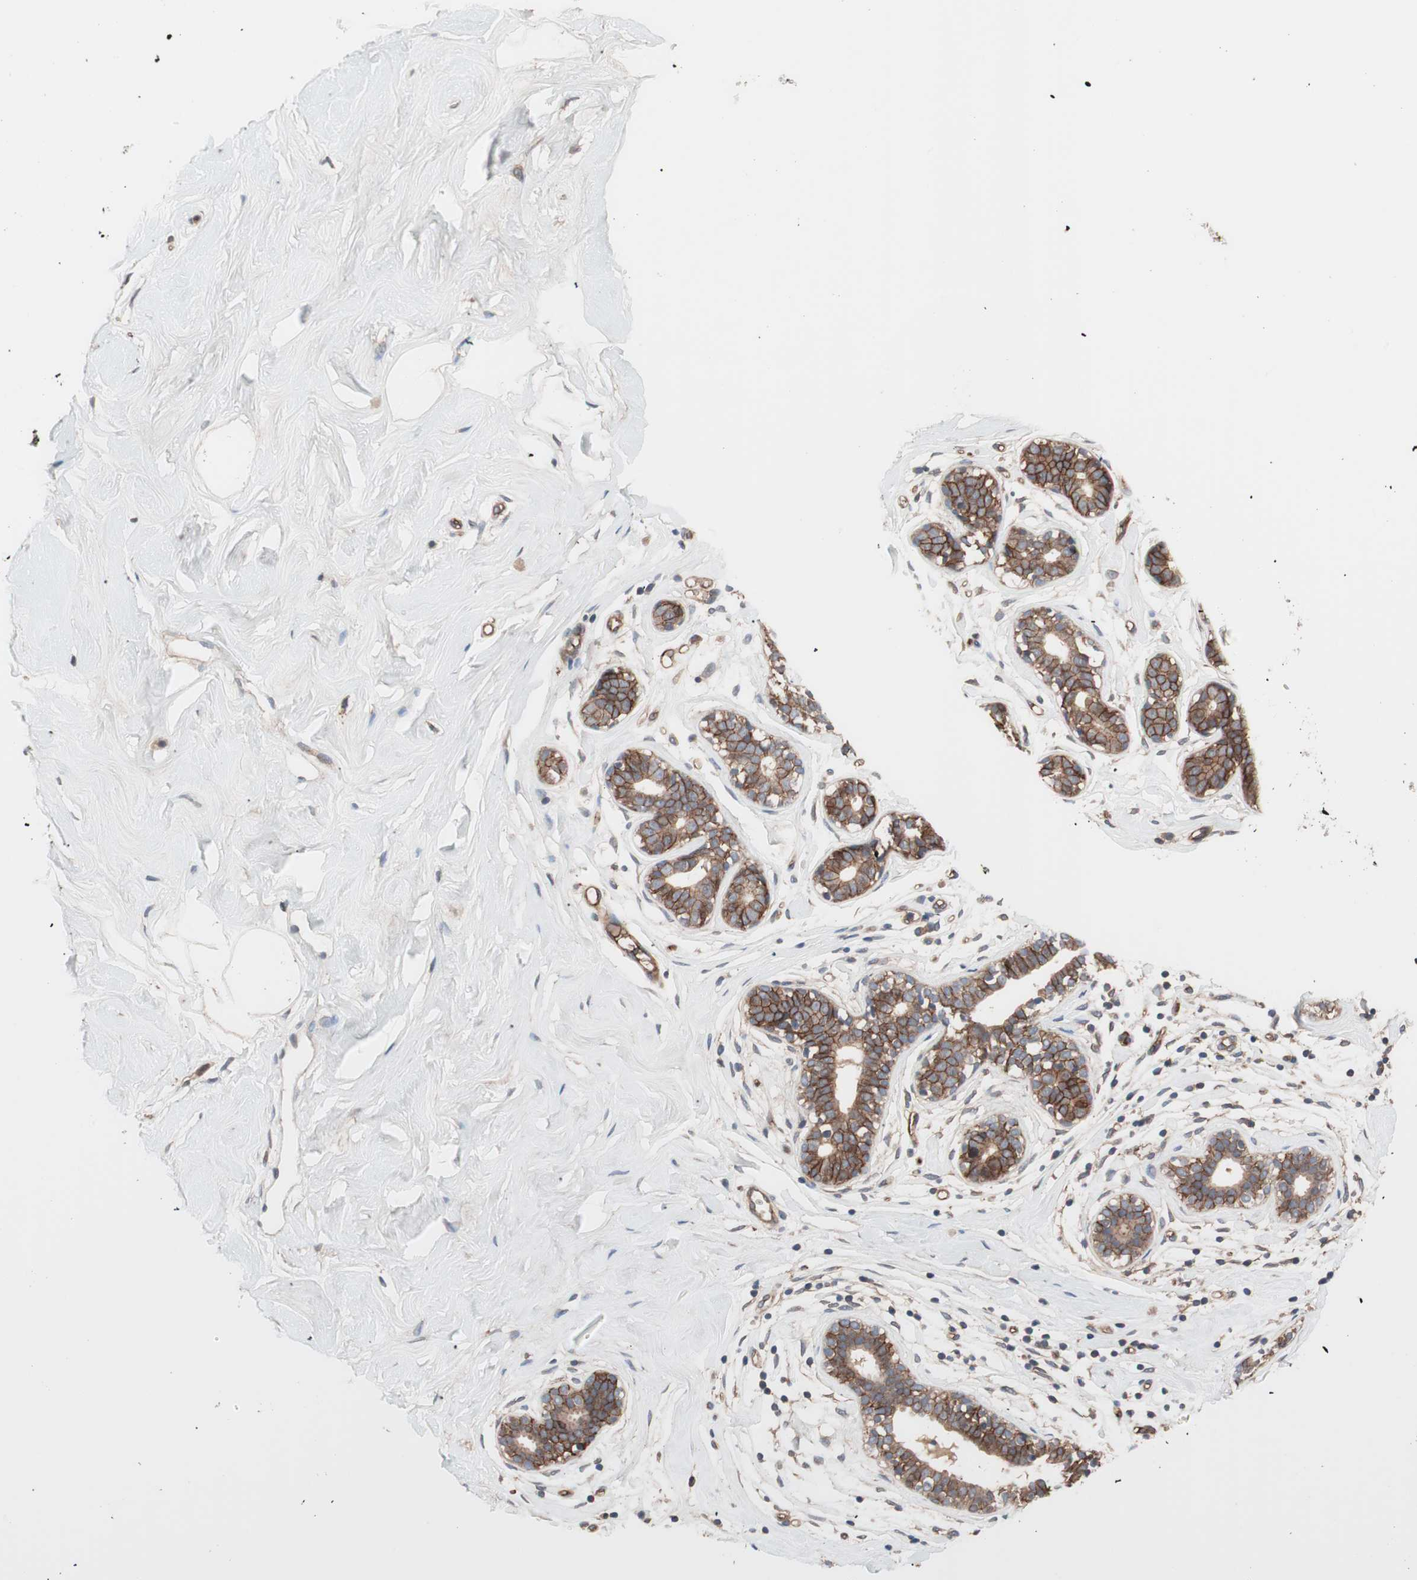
{"staining": {"intensity": "negative", "quantity": "none", "location": "none"}, "tissue": "breast", "cell_type": "Adipocytes", "image_type": "normal", "snomed": [{"axis": "morphology", "description": "Normal tissue, NOS"}, {"axis": "topography", "description": "Breast"}], "caption": "This is a photomicrograph of immunohistochemistry staining of benign breast, which shows no staining in adipocytes.", "gene": "SDC4", "patient": {"sex": "female", "age": 23}}